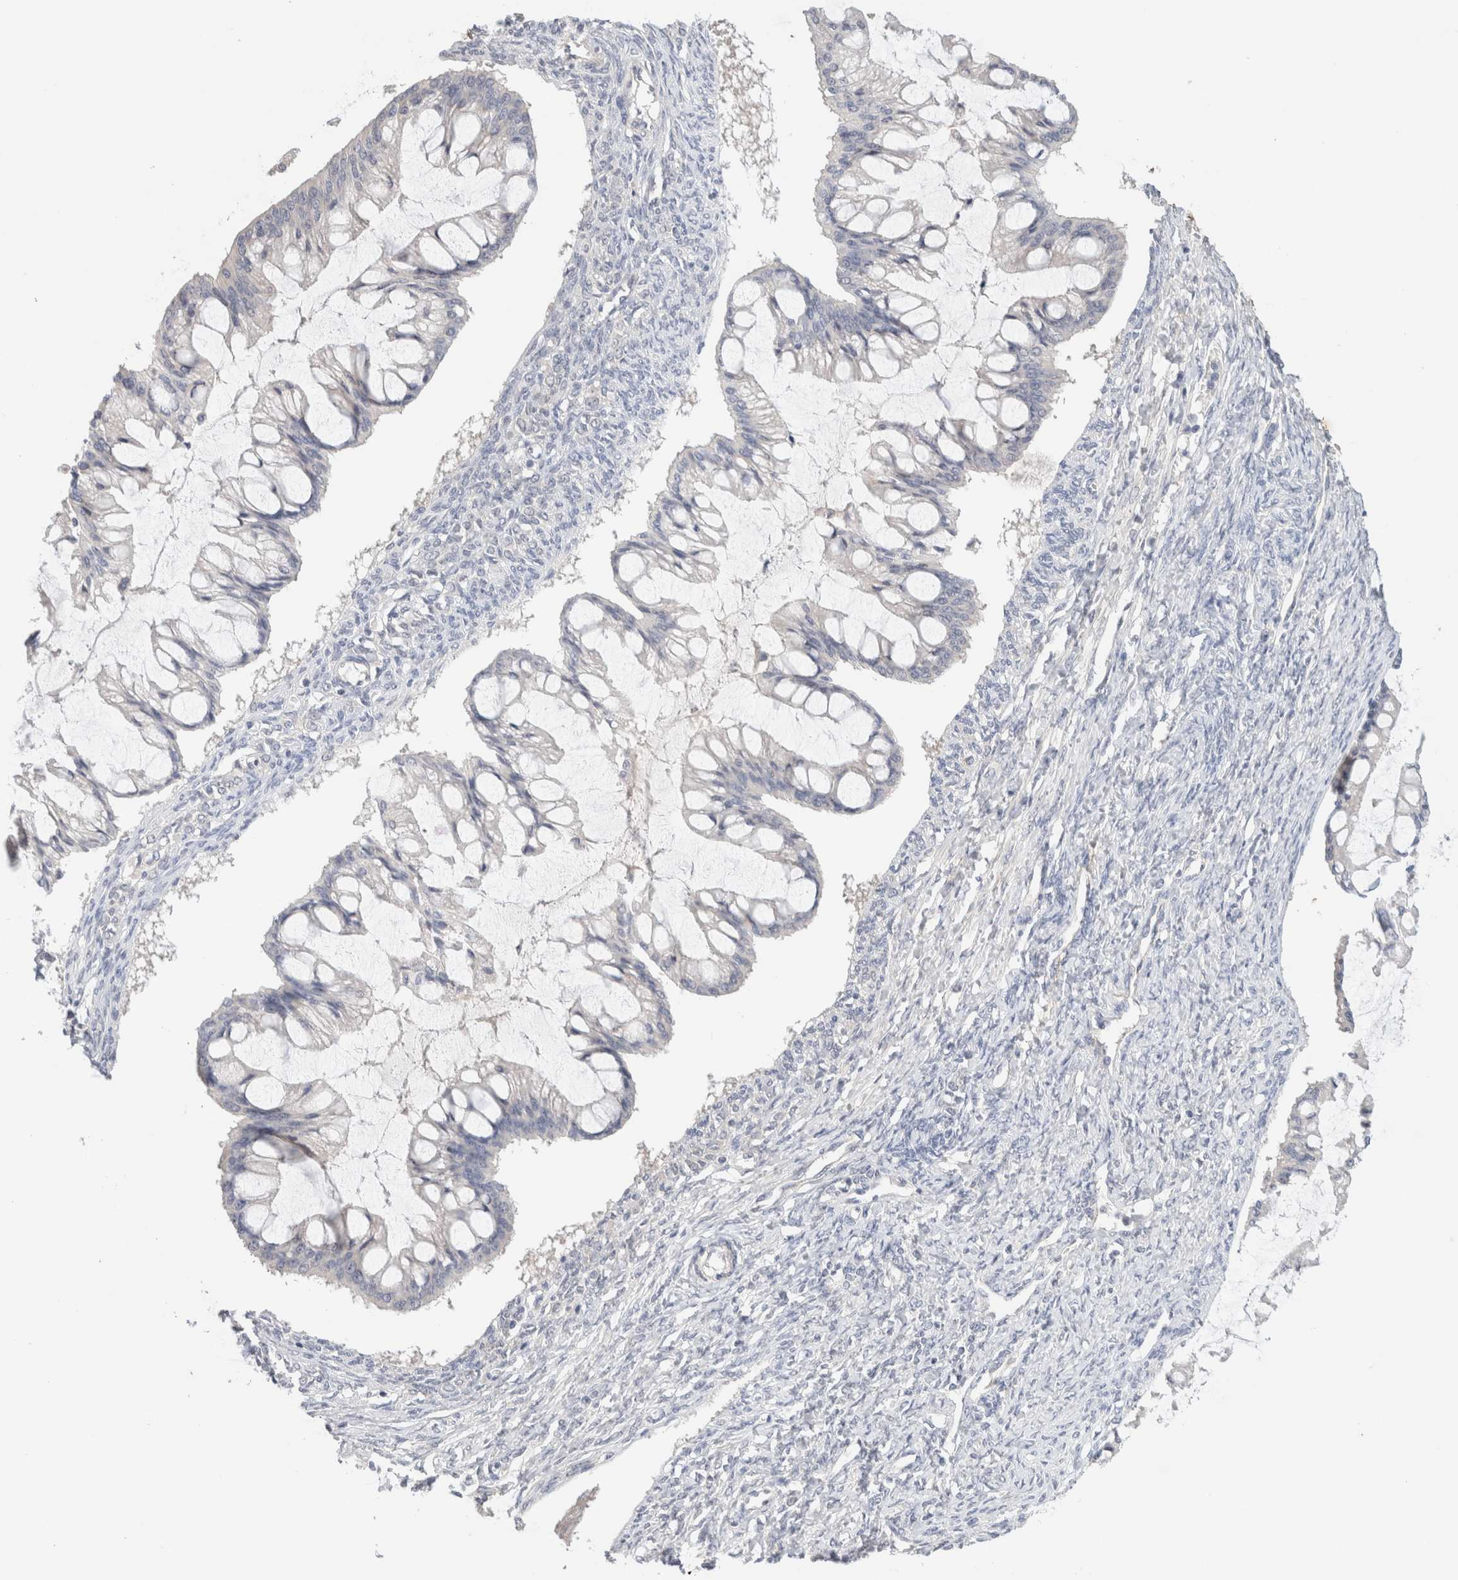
{"staining": {"intensity": "negative", "quantity": "none", "location": "none"}, "tissue": "ovarian cancer", "cell_type": "Tumor cells", "image_type": "cancer", "snomed": [{"axis": "morphology", "description": "Cystadenocarcinoma, mucinous, NOS"}, {"axis": "topography", "description": "Ovary"}], "caption": "Tumor cells are negative for brown protein staining in mucinous cystadenocarcinoma (ovarian). The staining was performed using DAB to visualize the protein expression in brown, while the nuclei were stained in blue with hematoxylin (Magnification: 20x).", "gene": "SPRTN", "patient": {"sex": "female", "age": 73}}